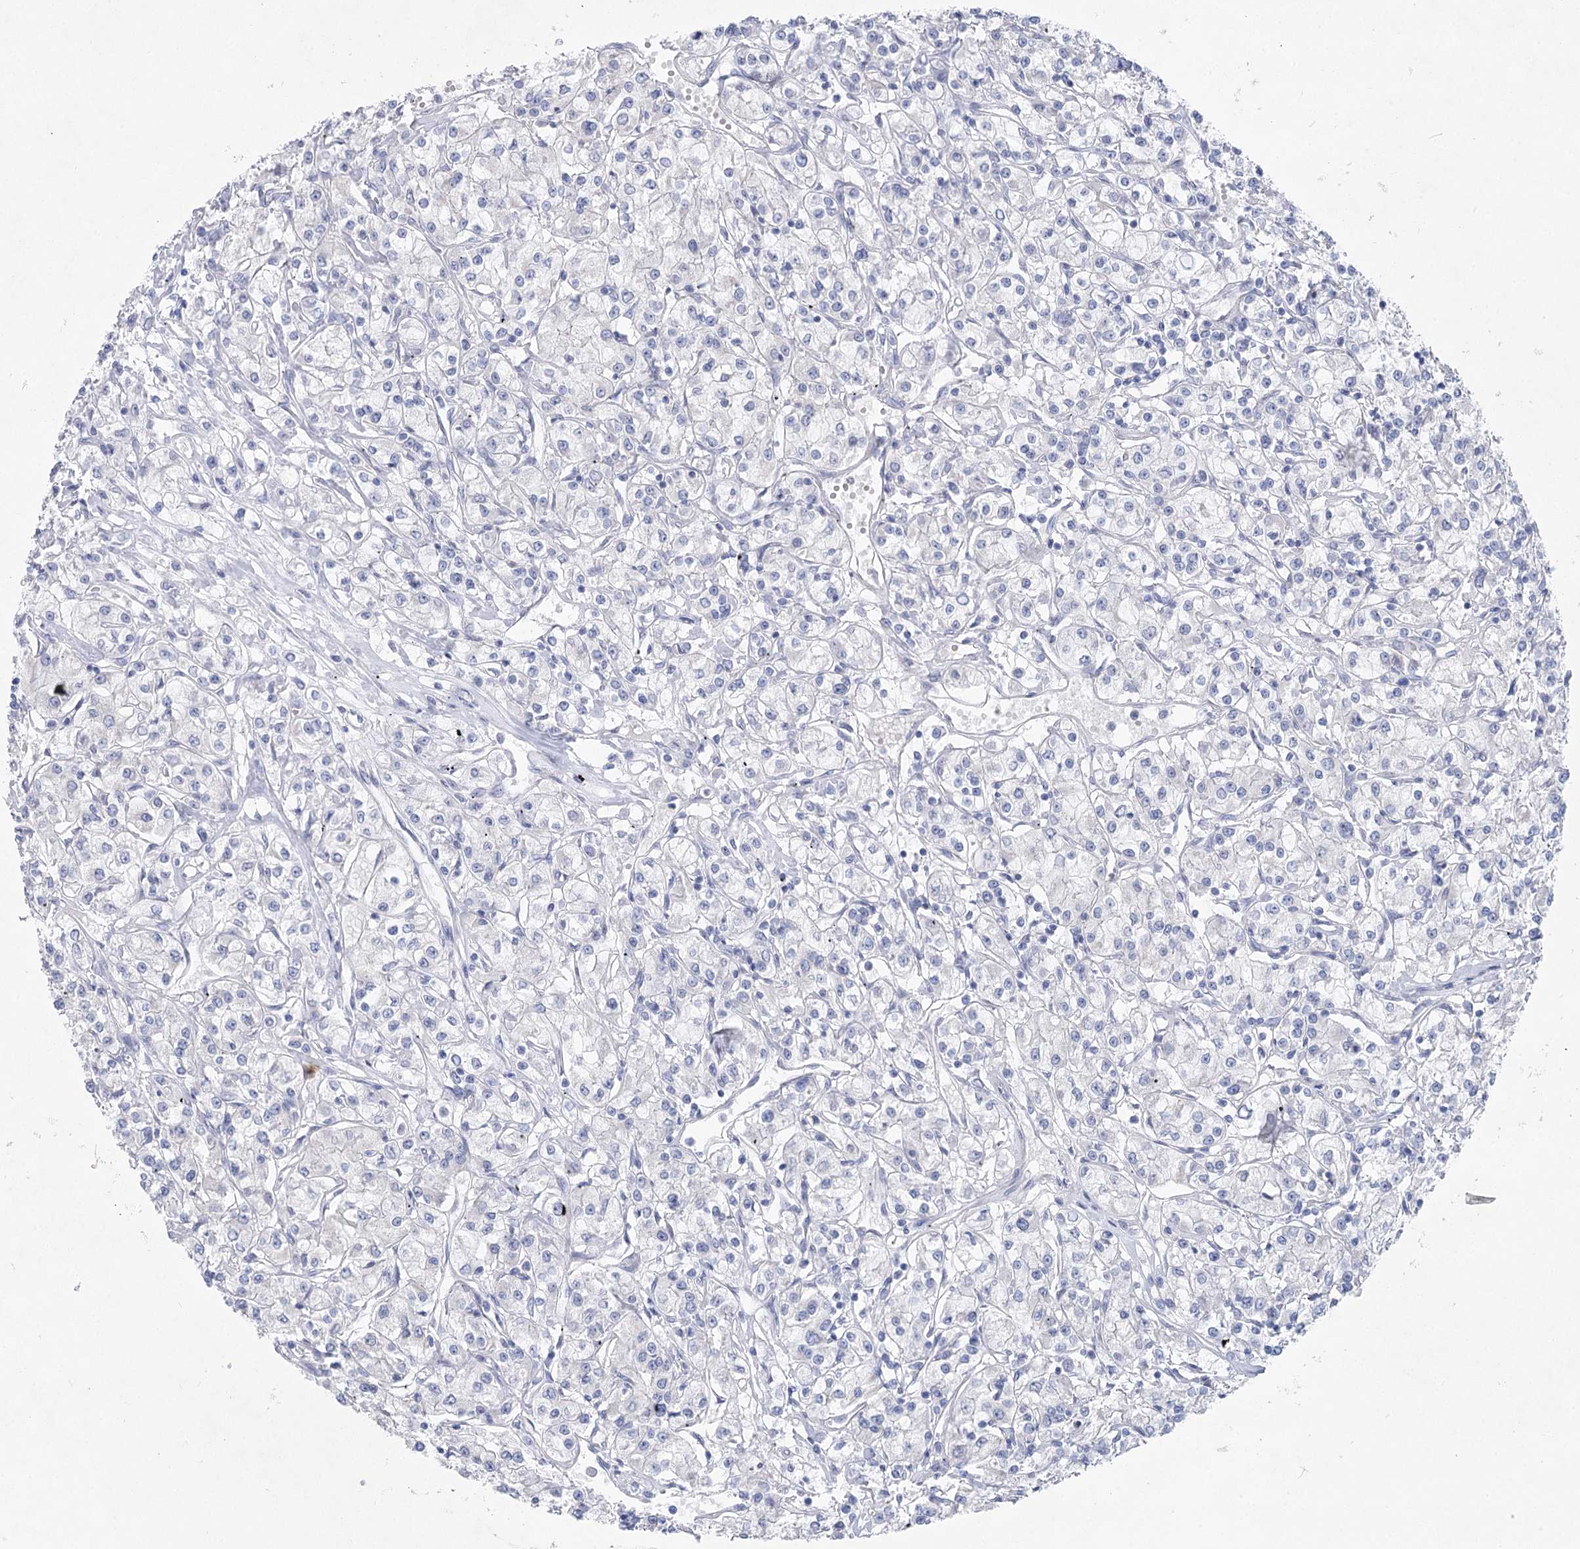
{"staining": {"intensity": "negative", "quantity": "none", "location": "none"}, "tissue": "renal cancer", "cell_type": "Tumor cells", "image_type": "cancer", "snomed": [{"axis": "morphology", "description": "Adenocarcinoma, NOS"}, {"axis": "topography", "description": "Kidney"}], "caption": "Tumor cells are negative for protein expression in human renal cancer. (Brightfield microscopy of DAB IHC at high magnification).", "gene": "WDR74", "patient": {"sex": "female", "age": 59}}